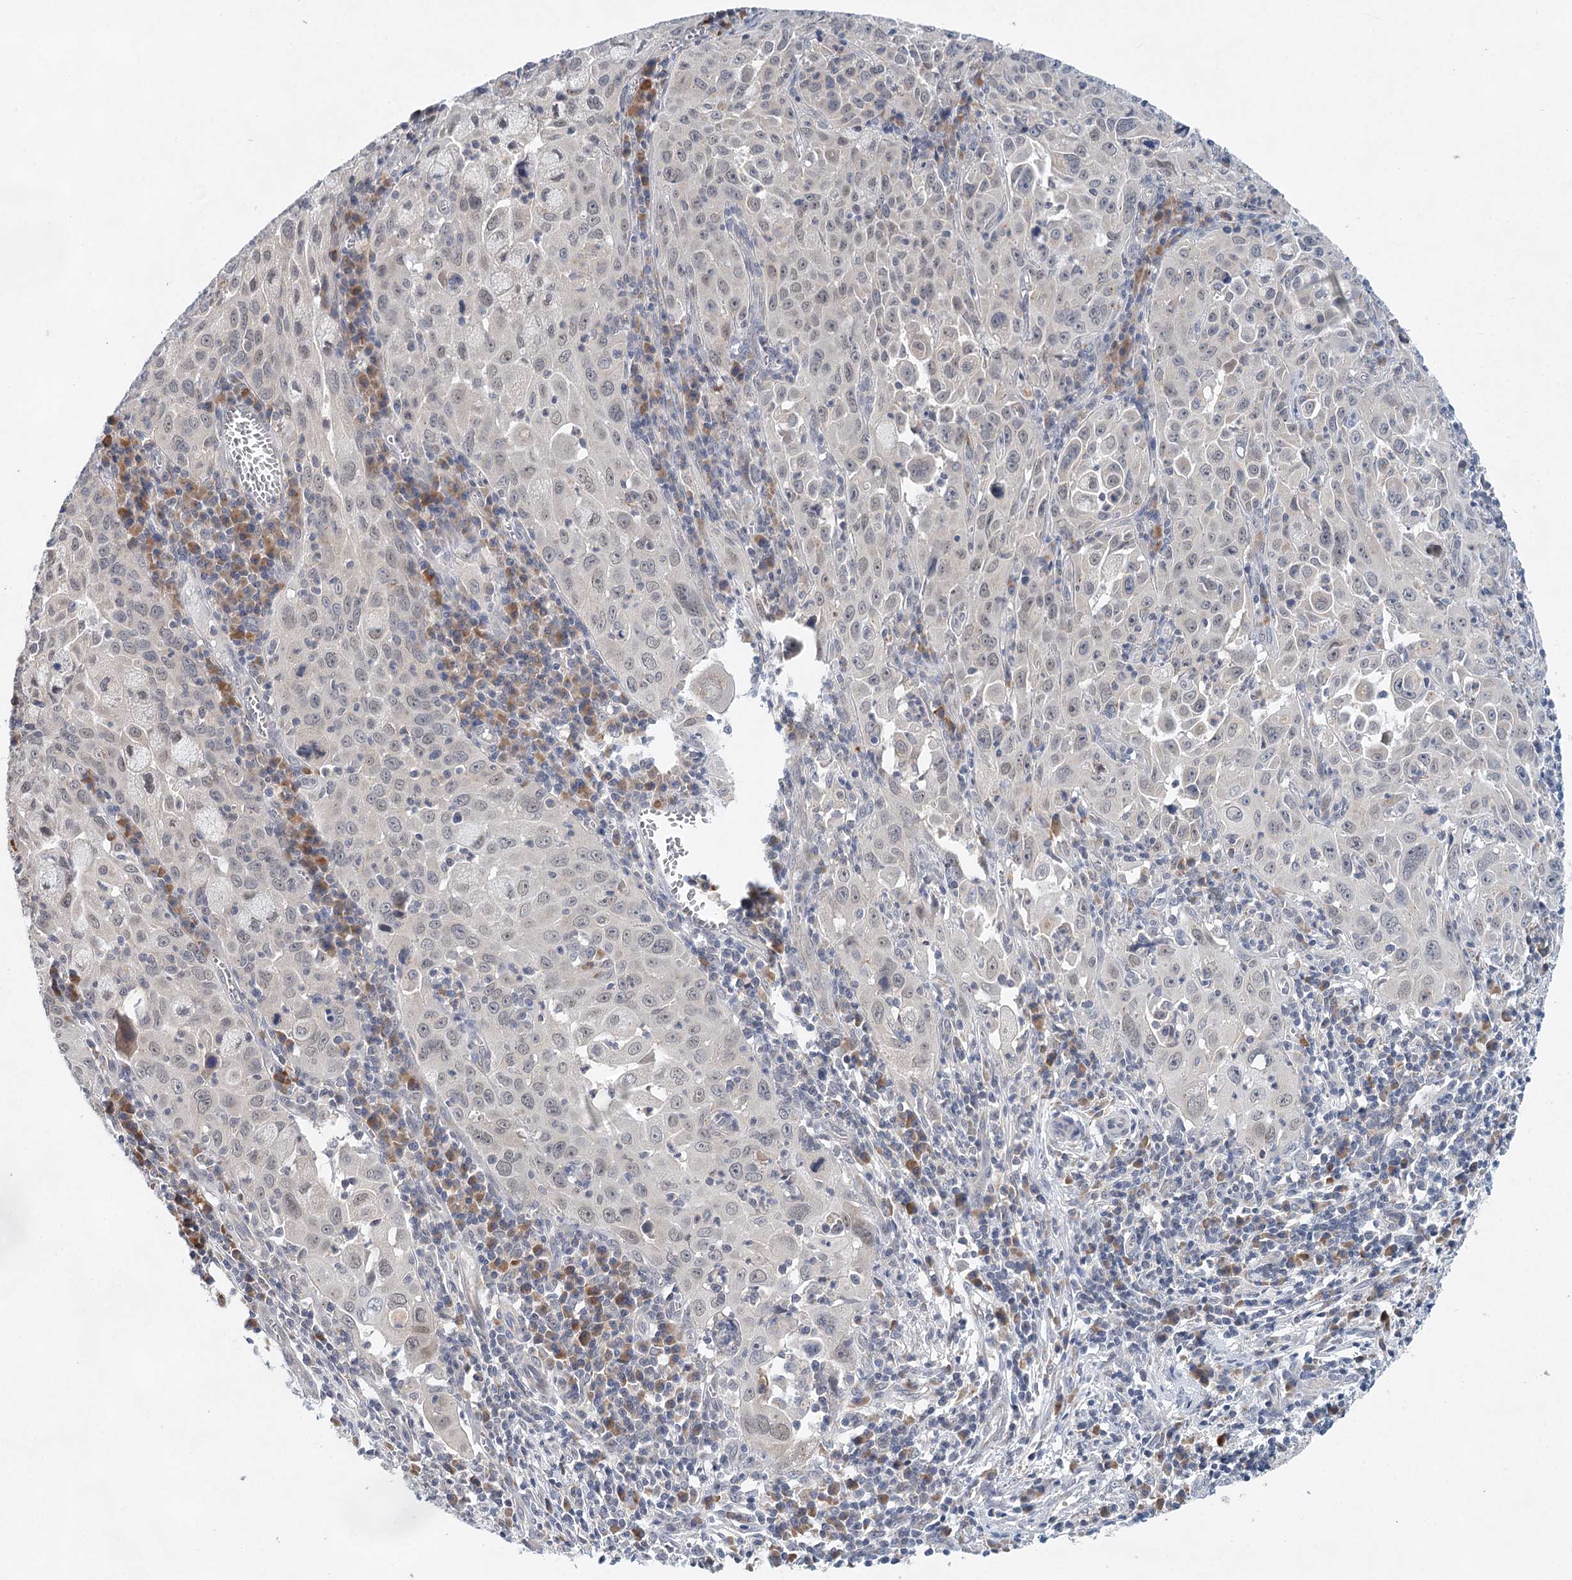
{"staining": {"intensity": "negative", "quantity": "none", "location": "none"}, "tissue": "cervical cancer", "cell_type": "Tumor cells", "image_type": "cancer", "snomed": [{"axis": "morphology", "description": "Squamous cell carcinoma, NOS"}, {"axis": "topography", "description": "Cervix"}], "caption": "Immunohistochemical staining of squamous cell carcinoma (cervical) reveals no significant positivity in tumor cells. (DAB immunohistochemistry (IHC) visualized using brightfield microscopy, high magnification).", "gene": "BLTP1", "patient": {"sex": "female", "age": 42}}